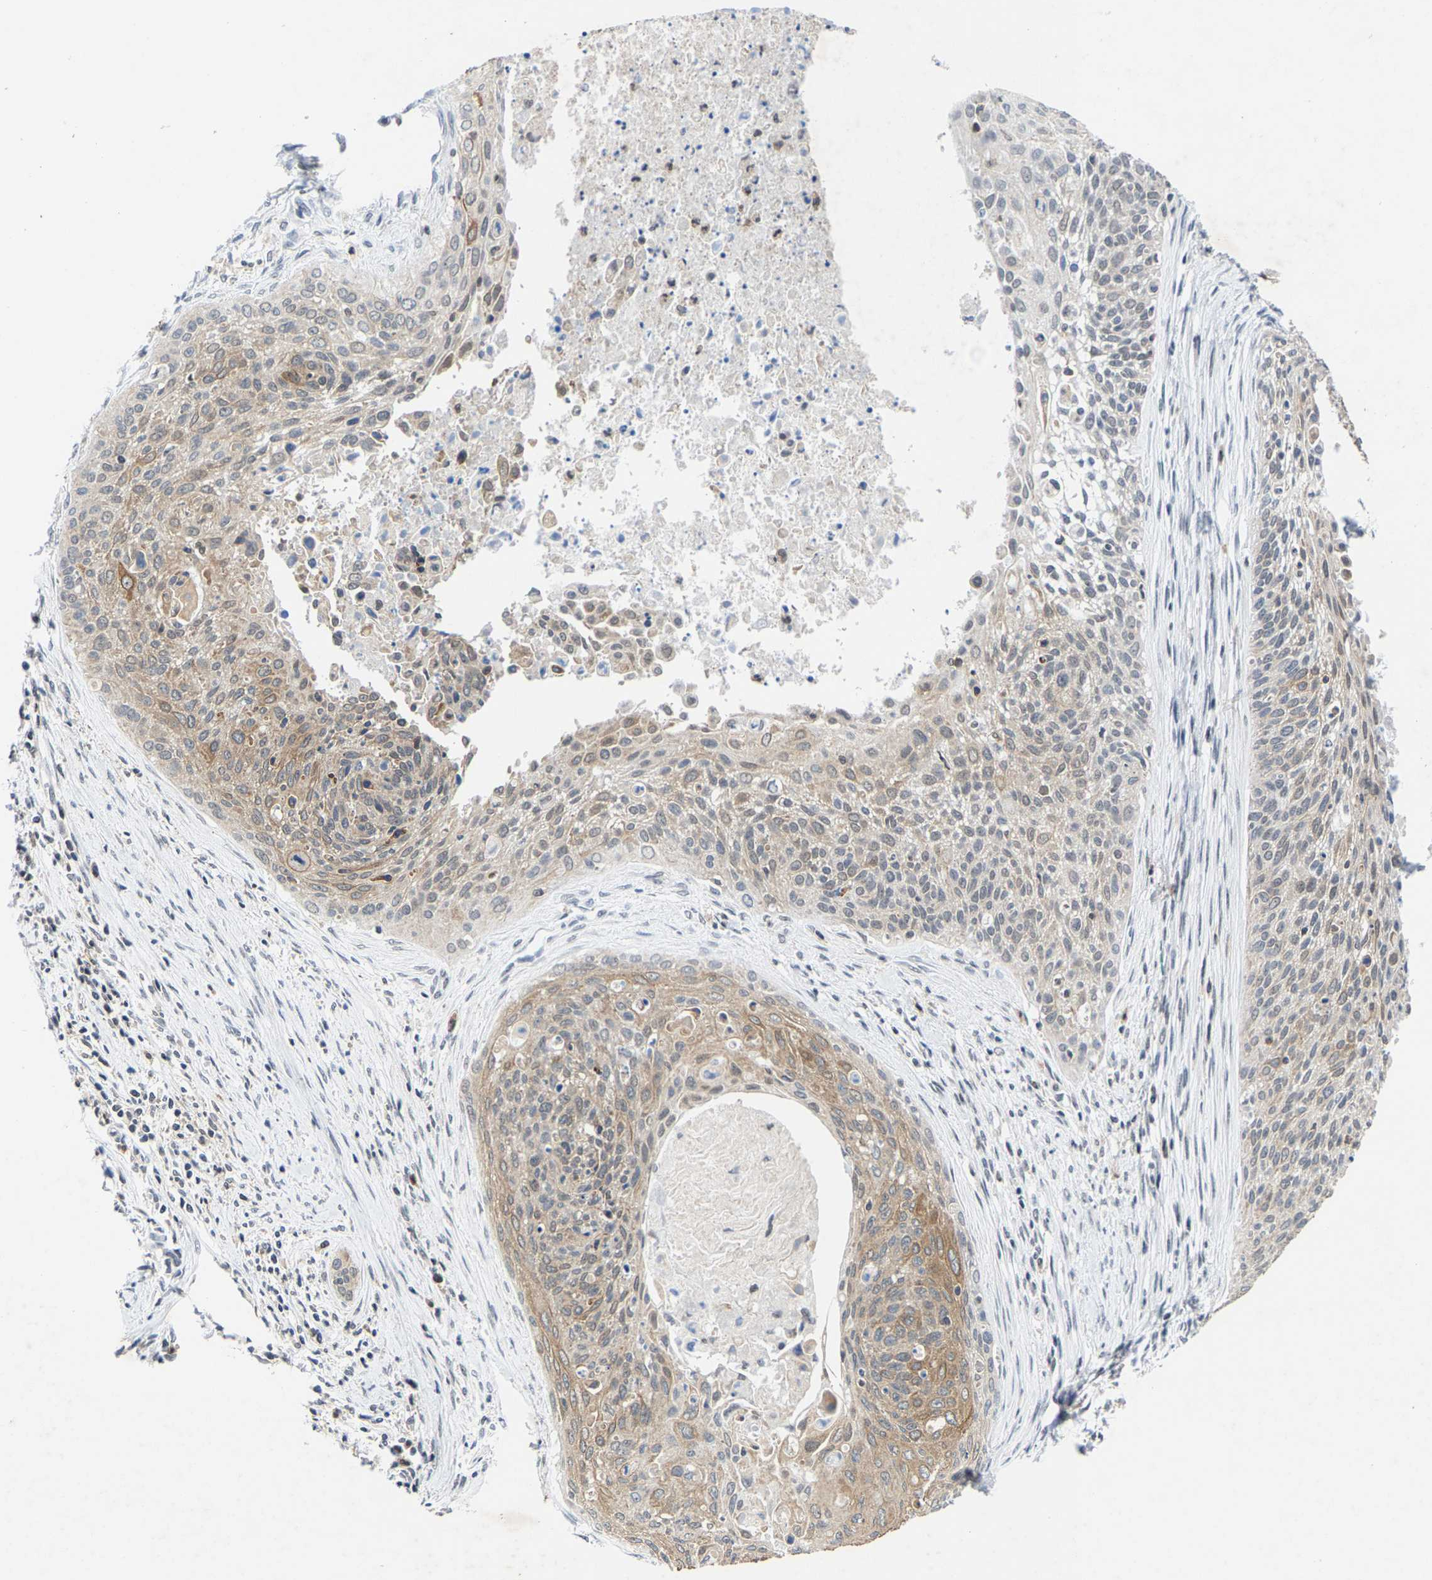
{"staining": {"intensity": "weak", "quantity": ">75%", "location": "cytoplasmic/membranous"}, "tissue": "cervical cancer", "cell_type": "Tumor cells", "image_type": "cancer", "snomed": [{"axis": "morphology", "description": "Squamous cell carcinoma, NOS"}, {"axis": "topography", "description": "Cervix"}], "caption": "Immunohistochemical staining of human cervical cancer (squamous cell carcinoma) displays weak cytoplasmic/membranous protein expression in approximately >75% of tumor cells. (Stains: DAB in brown, nuclei in blue, Microscopy: brightfield microscopy at high magnification).", "gene": "FGD3", "patient": {"sex": "female", "age": 55}}